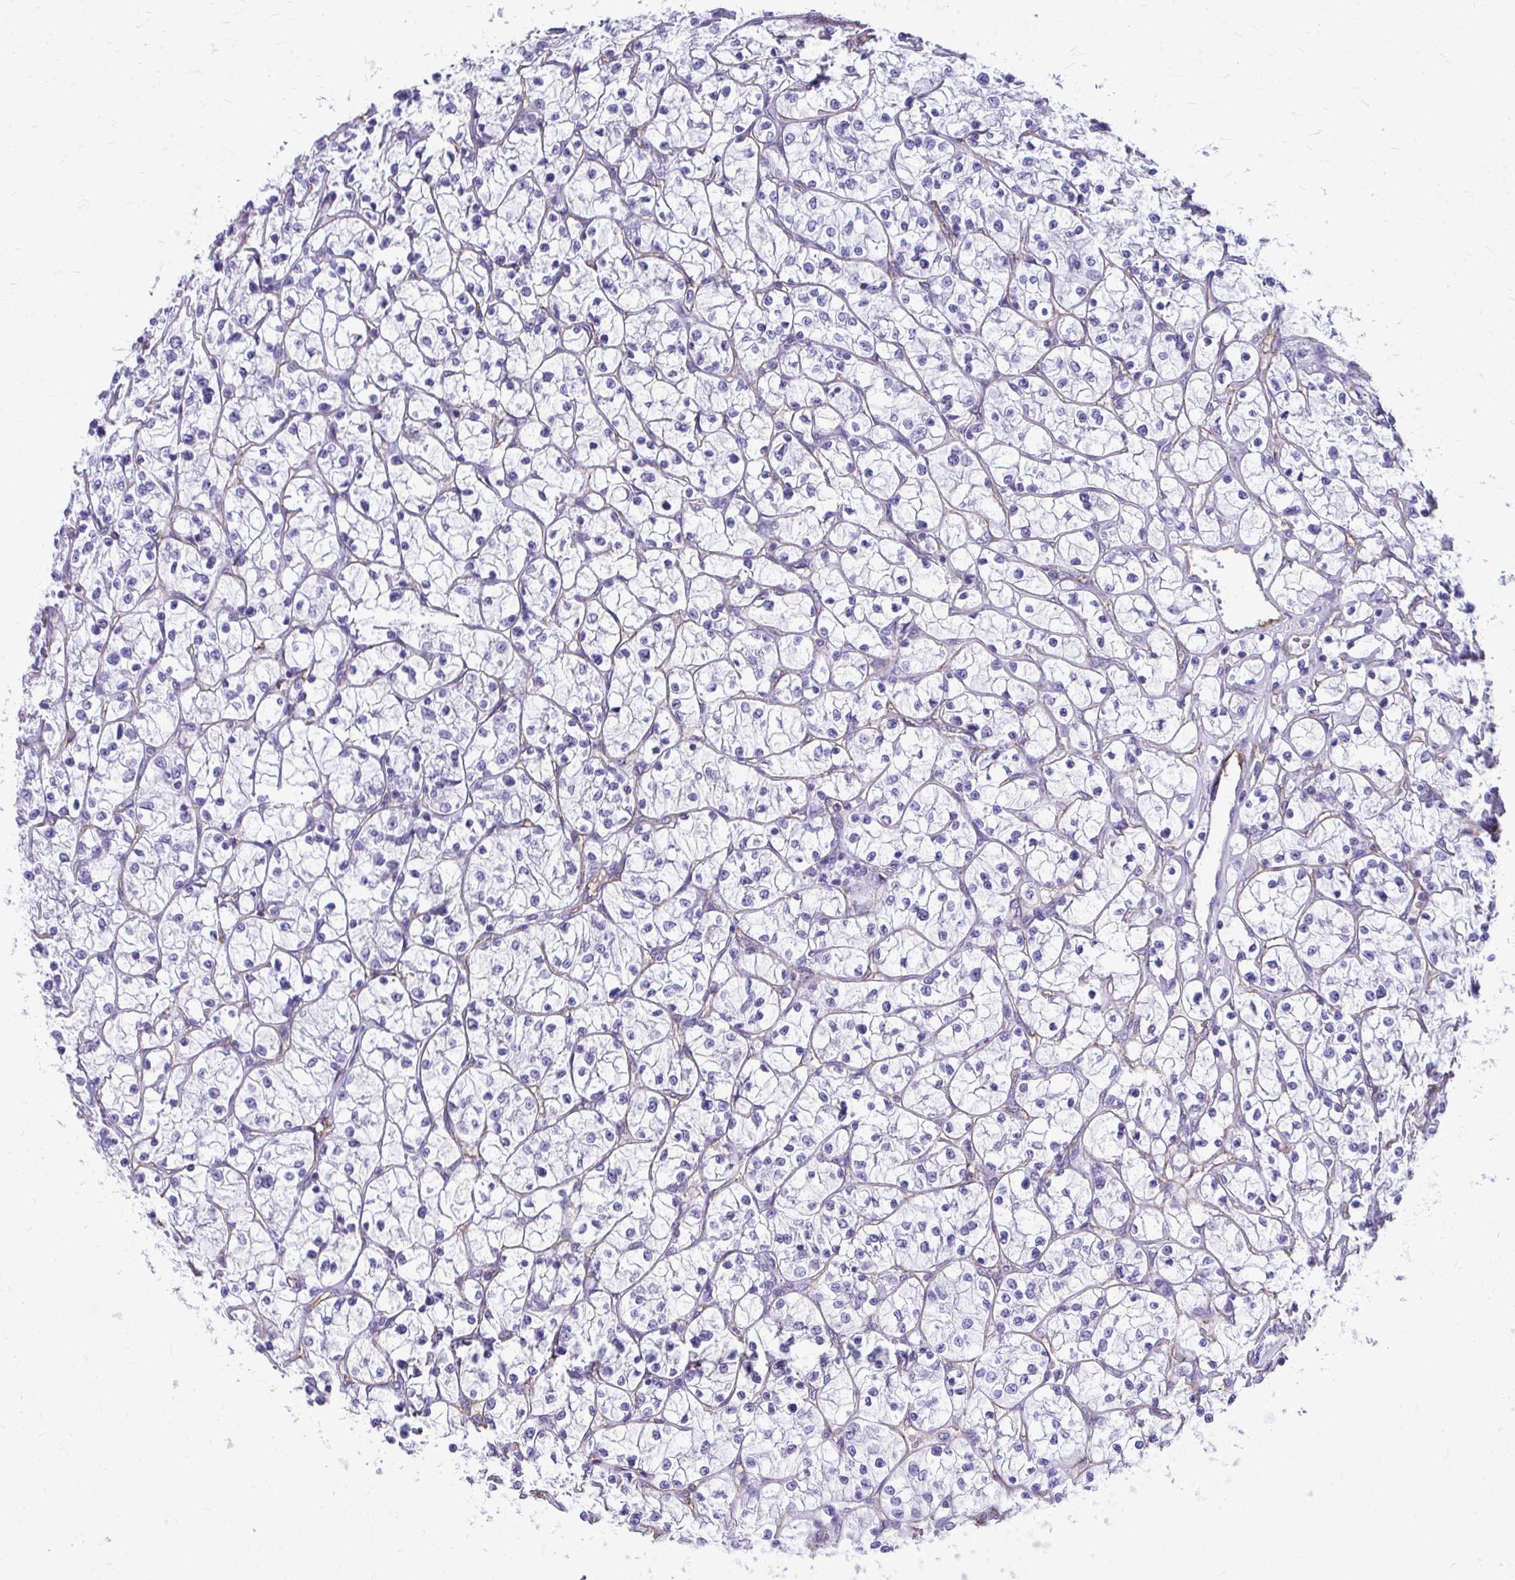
{"staining": {"intensity": "negative", "quantity": "none", "location": "none"}, "tissue": "renal cancer", "cell_type": "Tumor cells", "image_type": "cancer", "snomed": [{"axis": "morphology", "description": "Adenocarcinoma, NOS"}, {"axis": "topography", "description": "Kidney"}], "caption": "There is no significant staining in tumor cells of renal adenocarcinoma.", "gene": "TPSG1", "patient": {"sex": "female", "age": 64}}